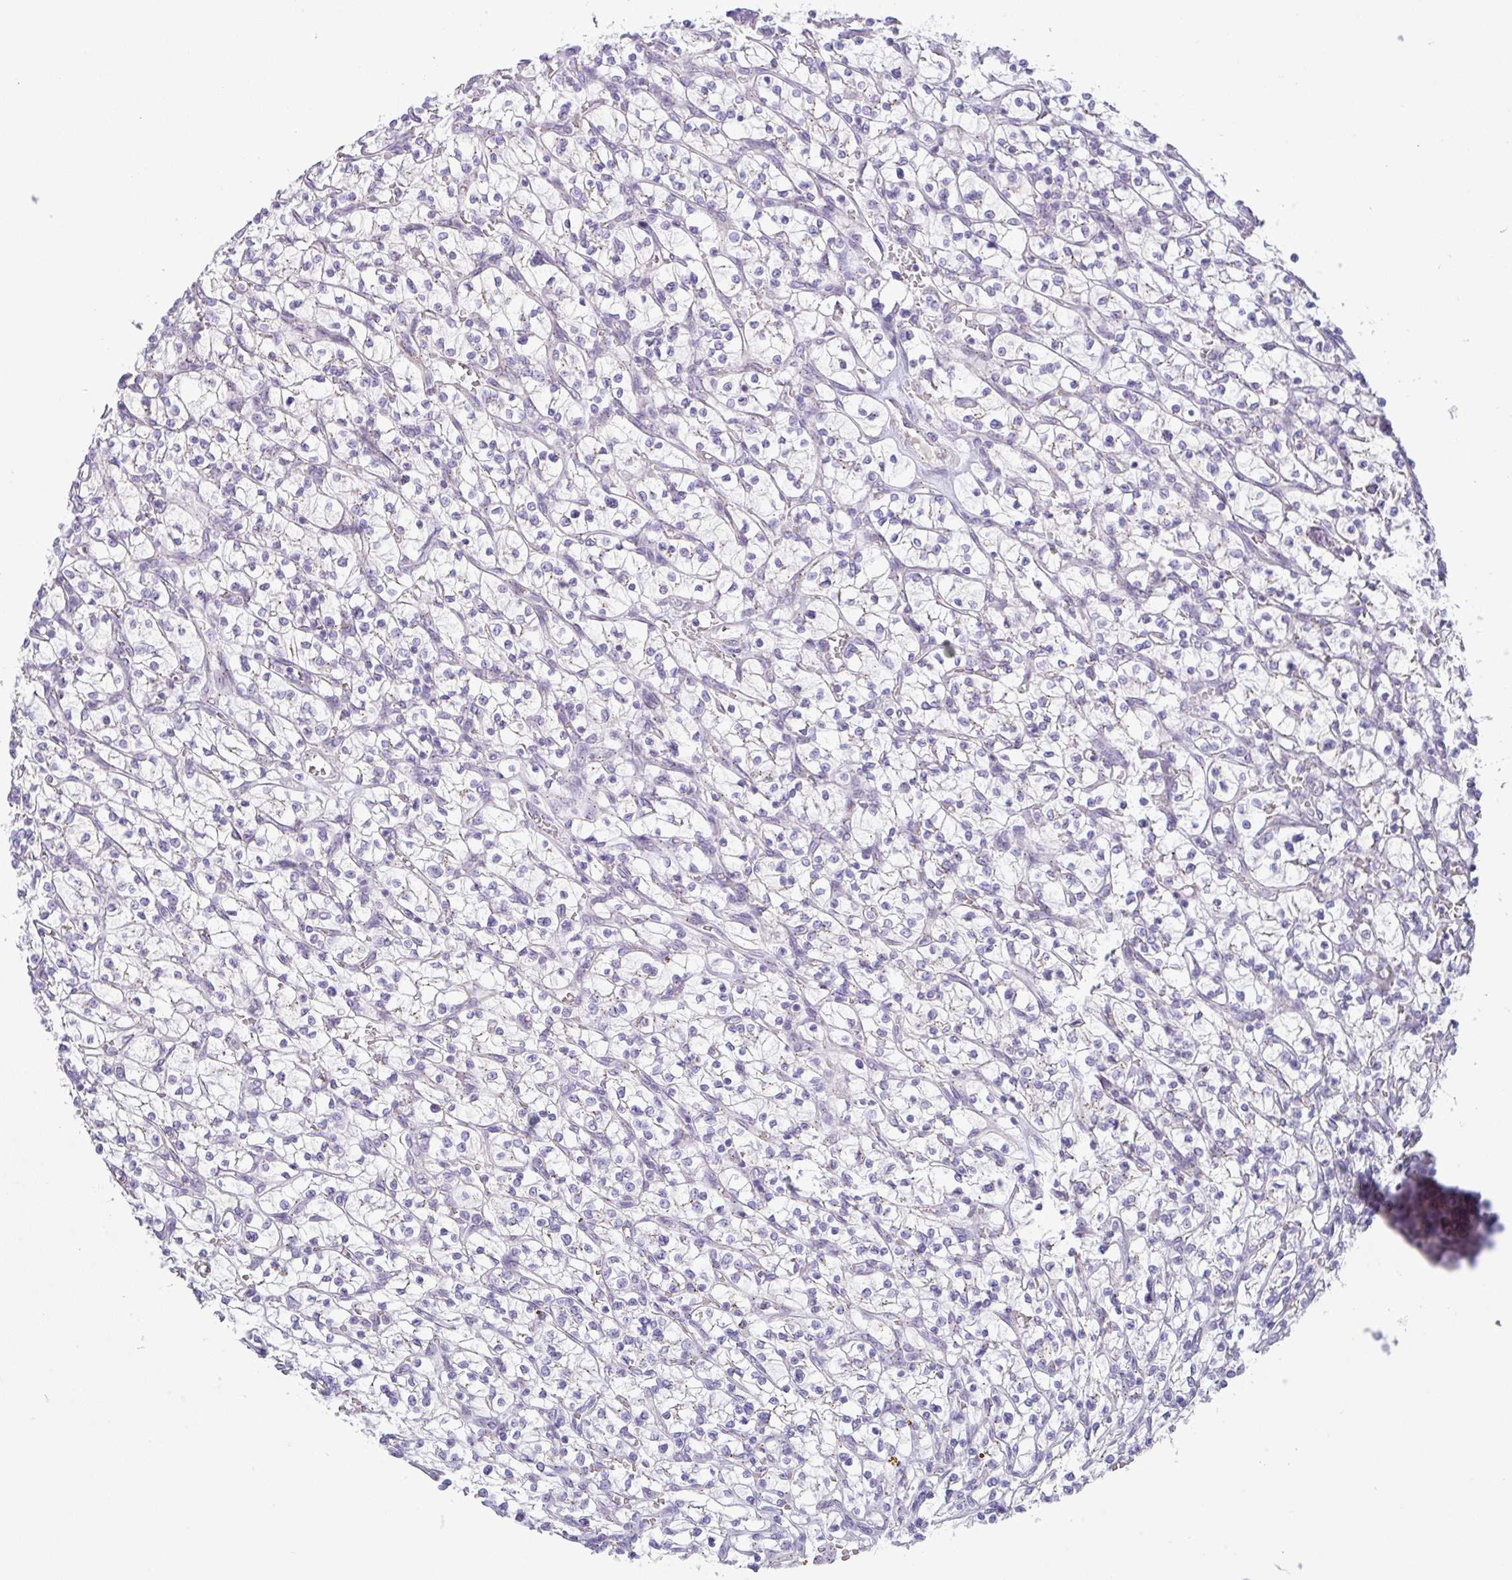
{"staining": {"intensity": "negative", "quantity": "none", "location": "none"}, "tissue": "renal cancer", "cell_type": "Tumor cells", "image_type": "cancer", "snomed": [{"axis": "morphology", "description": "Adenocarcinoma, NOS"}, {"axis": "topography", "description": "Kidney"}], "caption": "The IHC image has no significant staining in tumor cells of renal cancer (adenocarcinoma) tissue.", "gene": "FAM177A1", "patient": {"sex": "female", "age": 64}}